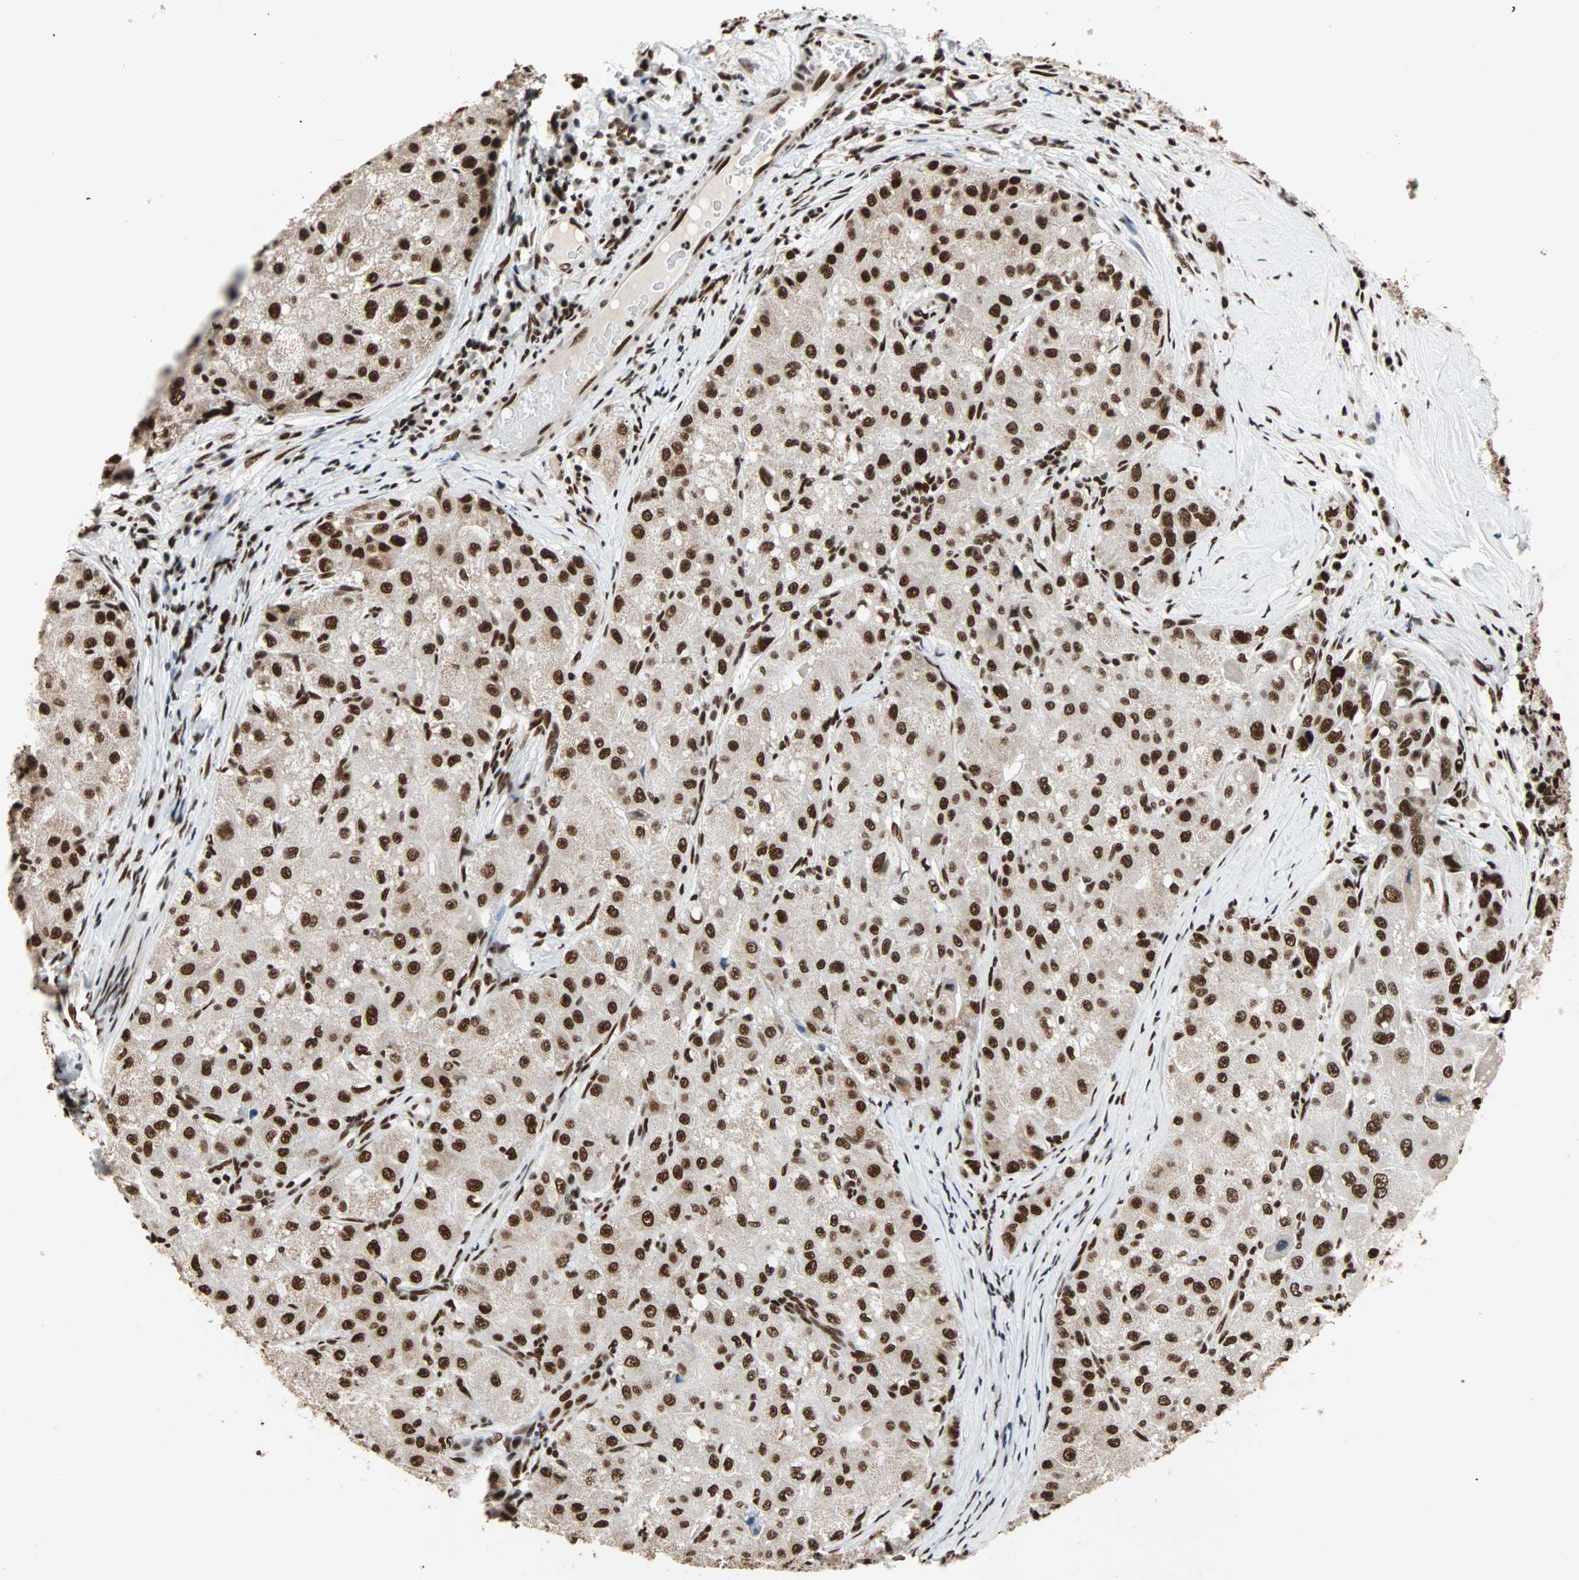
{"staining": {"intensity": "strong", "quantity": ">75%", "location": "nuclear"}, "tissue": "liver cancer", "cell_type": "Tumor cells", "image_type": "cancer", "snomed": [{"axis": "morphology", "description": "Carcinoma, Hepatocellular, NOS"}, {"axis": "topography", "description": "Liver"}], "caption": "Protein staining shows strong nuclear positivity in approximately >75% of tumor cells in liver hepatocellular carcinoma. The staining was performed using DAB (3,3'-diaminobenzidine) to visualize the protein expression in brown, while the nuclei were stained in blue with hematoxylin (Magnification: 20x).", "gene": "ILF2", "patient": {"sex": "male", "age": 80}}